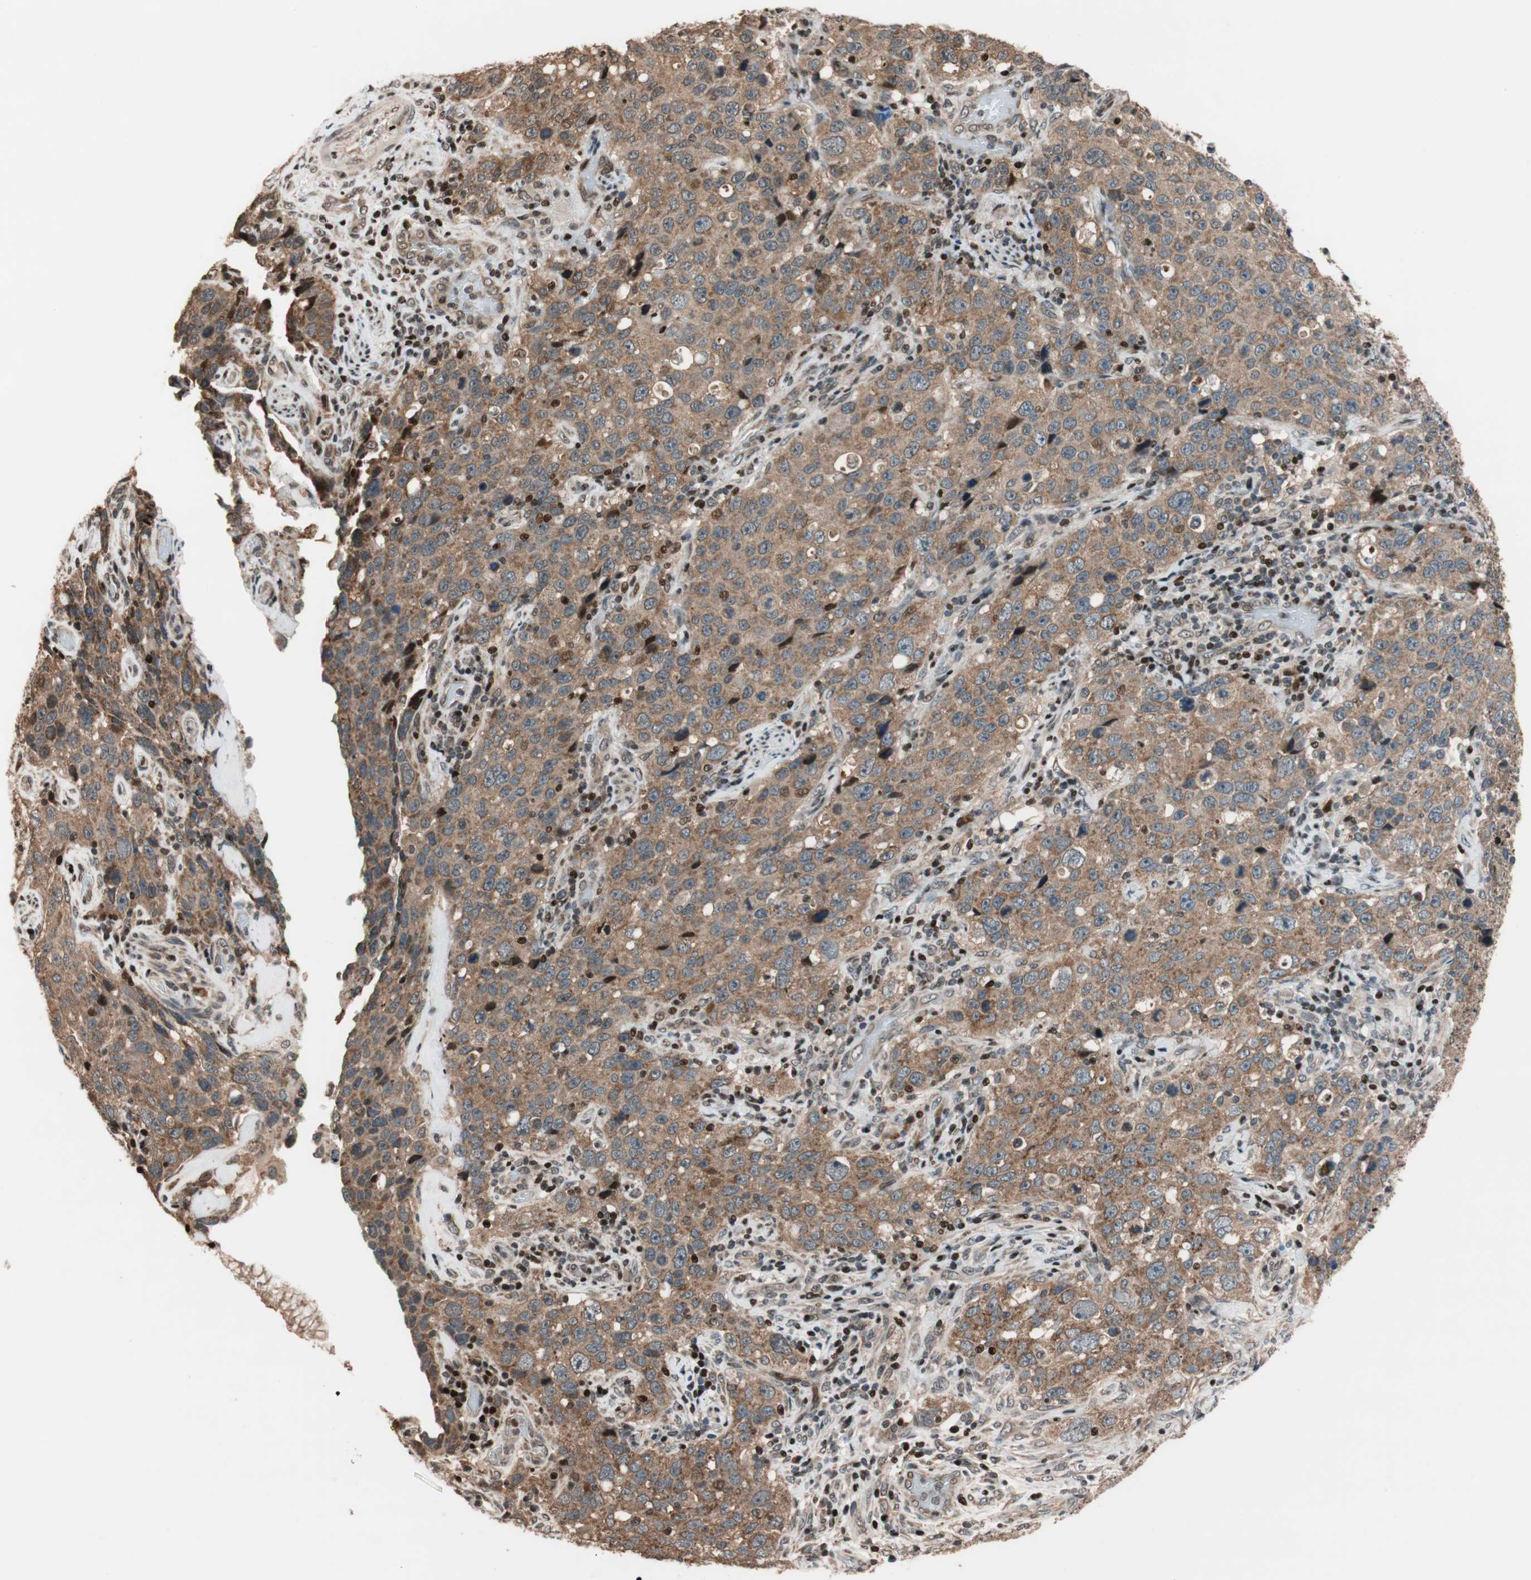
{"staining": {"intensity": "moderate", "quantity": ">75%", "location": "cytoplasmic/membranous"}, "tissue": "stomach cancer", "cell_type": "Tumor cells", "image_type": "cancer", "snomed": [{"axis": "morphology", "description": "Normal tissue, NOS"}, {"axis": "morphology", "description": "Adenocarcinoma, NOS"}, {"axis": "topography", "description": "Stomach"}], "caption": "A high-resolution histopathology image shows immunohistochemistry staining of stomach cancer (adenocarcinoma), which demonstrates moderate cytoplasmic/membranous positivity in approximately >75% of tumor cells. (Stains: DAB (3,3'-diaminobenzidine) in brown, nuclei in blue, Microscopy: brightfield microscopy at high magnification).", "gene": "HECW1", "patient": {"sex": "male", "age": 48}}